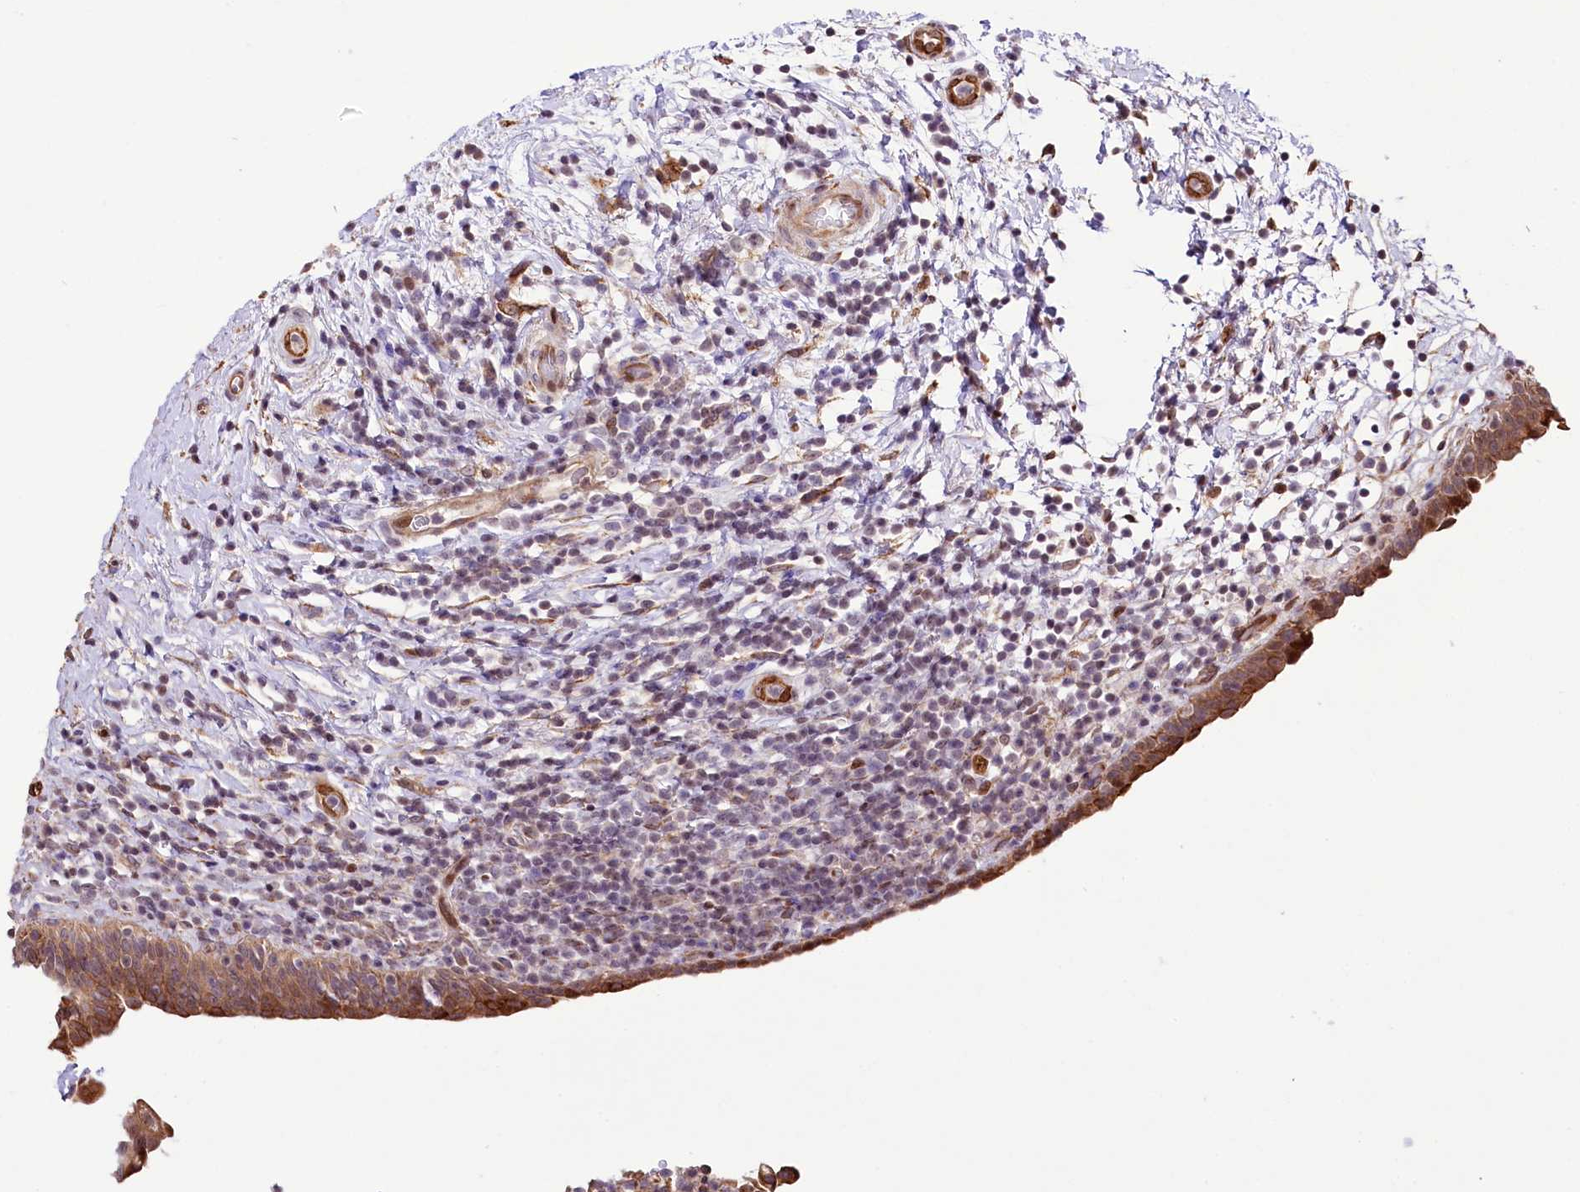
{"staining": {"intensity": "moderate", "quantity": ">75%", "location": "cytoplasmic/membranous"}, "tissue": "urinary bladder", "cell_type": "Urothelial cells", "image_type": "normal", "snomed": [{"axis": "morphology", "description": "Normal tissue, NOS"}, {"axis": "topography", "description": "Urinary bladder"}], "caption": "IHC image of normal urinary bladder: urinary bladder stained using immunohistochemistry (IHC) shows medium levels of moderate protein expression localized specifically in the cytoplasmic/membranous of urothelial cells, appearing as a cytoplasmic/membranous brown color.", "gene": "CUTC", "patient": {"sex": "male", "age": 83}}